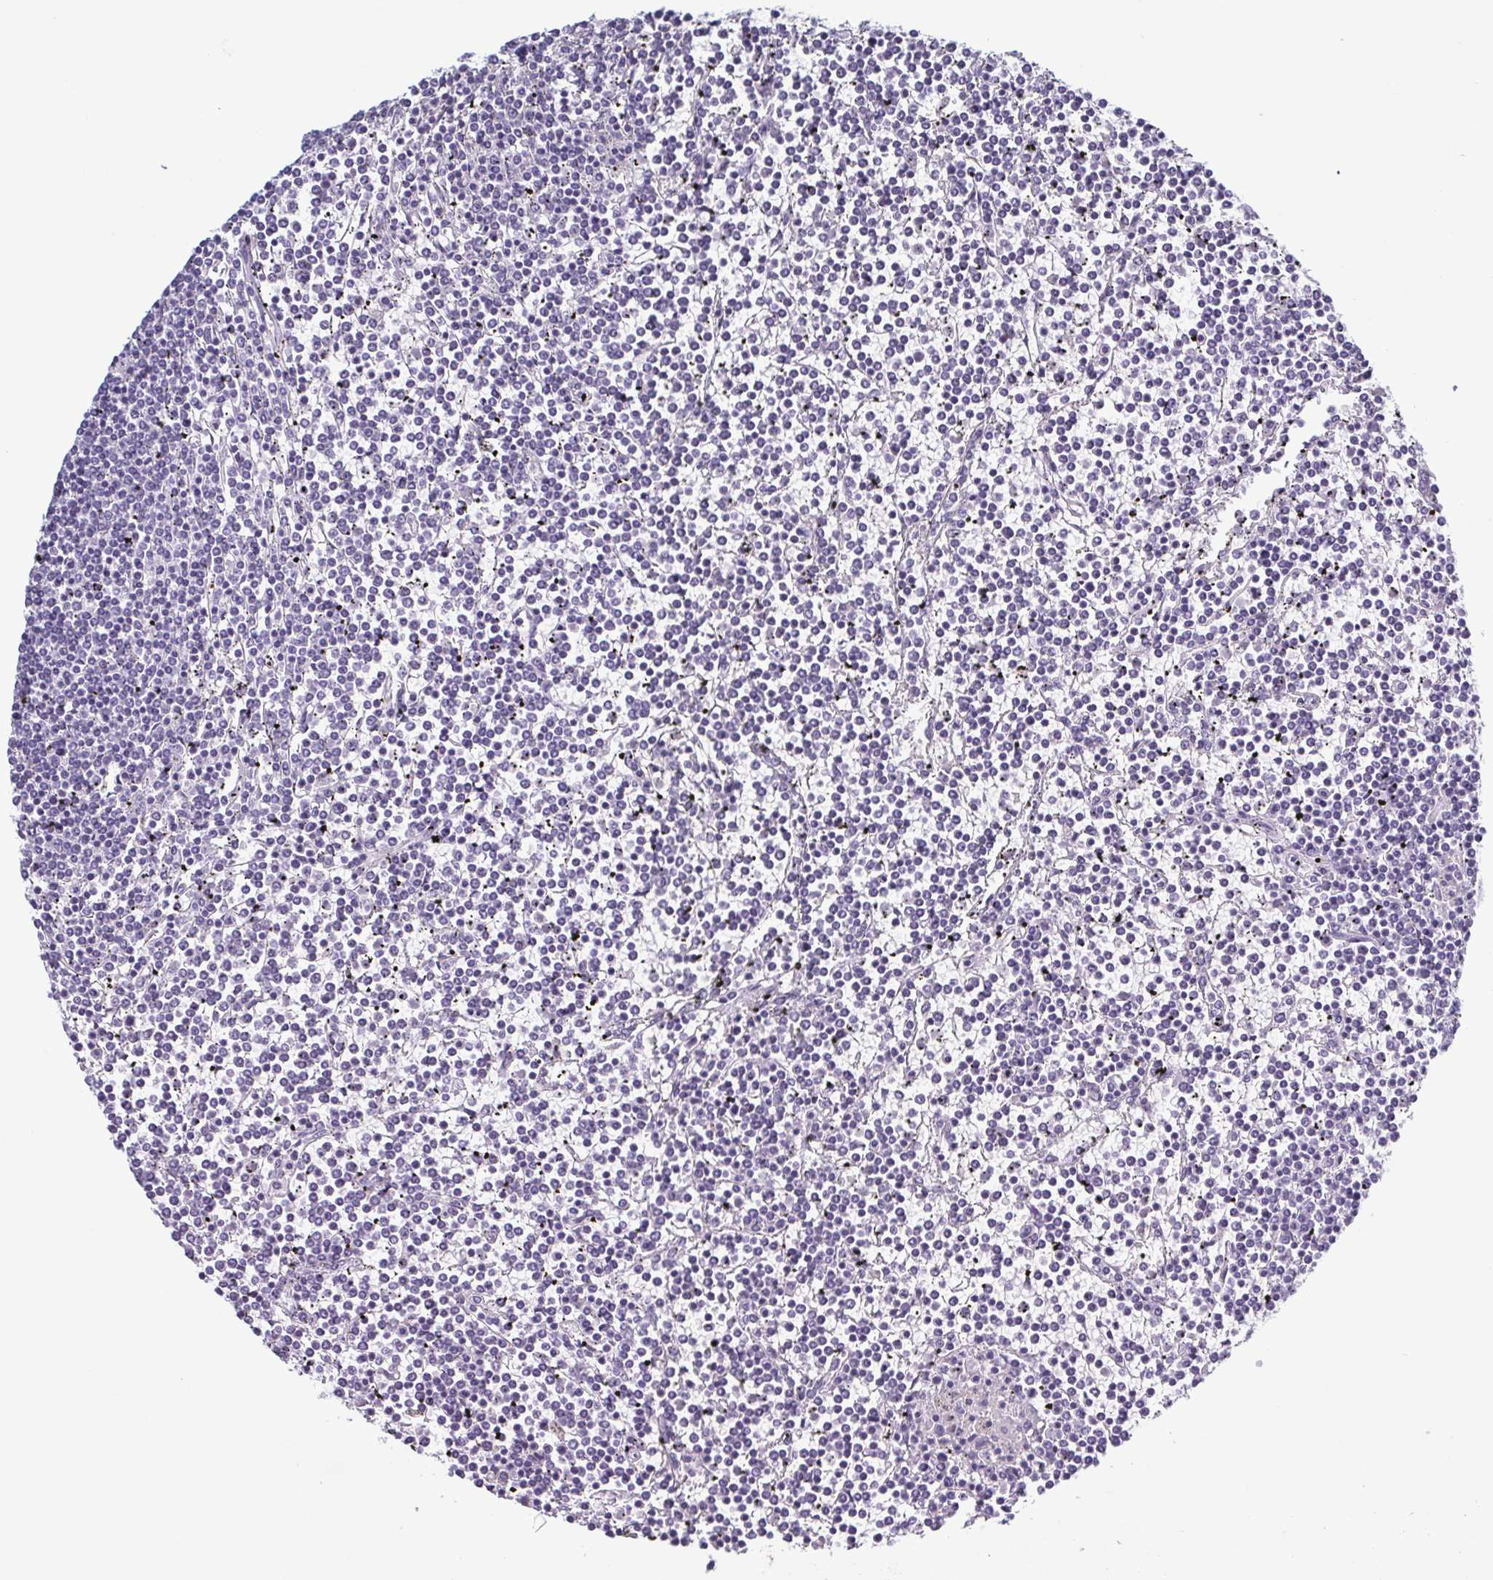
{"staining": {"intensity": "negative", "quantity": "none", "location": "none"}, "tissue": "lymphoma", "cell_type": "Tumor cells", "image_type": "cancer", "snomed": [{"axis": "morphology", "description": "Malignant lymphoma, non-Hodgkin's type, Low grade"}, {"axis": "topography", "description": "Spleen"}], "caption": "A micrograph of human malignant lymphoma, non-Hodgkin's type (low-grade) is negative for staining in tumor cells.", "gene": "KRT10", "patient": {"sex": "female", "age": 19}}